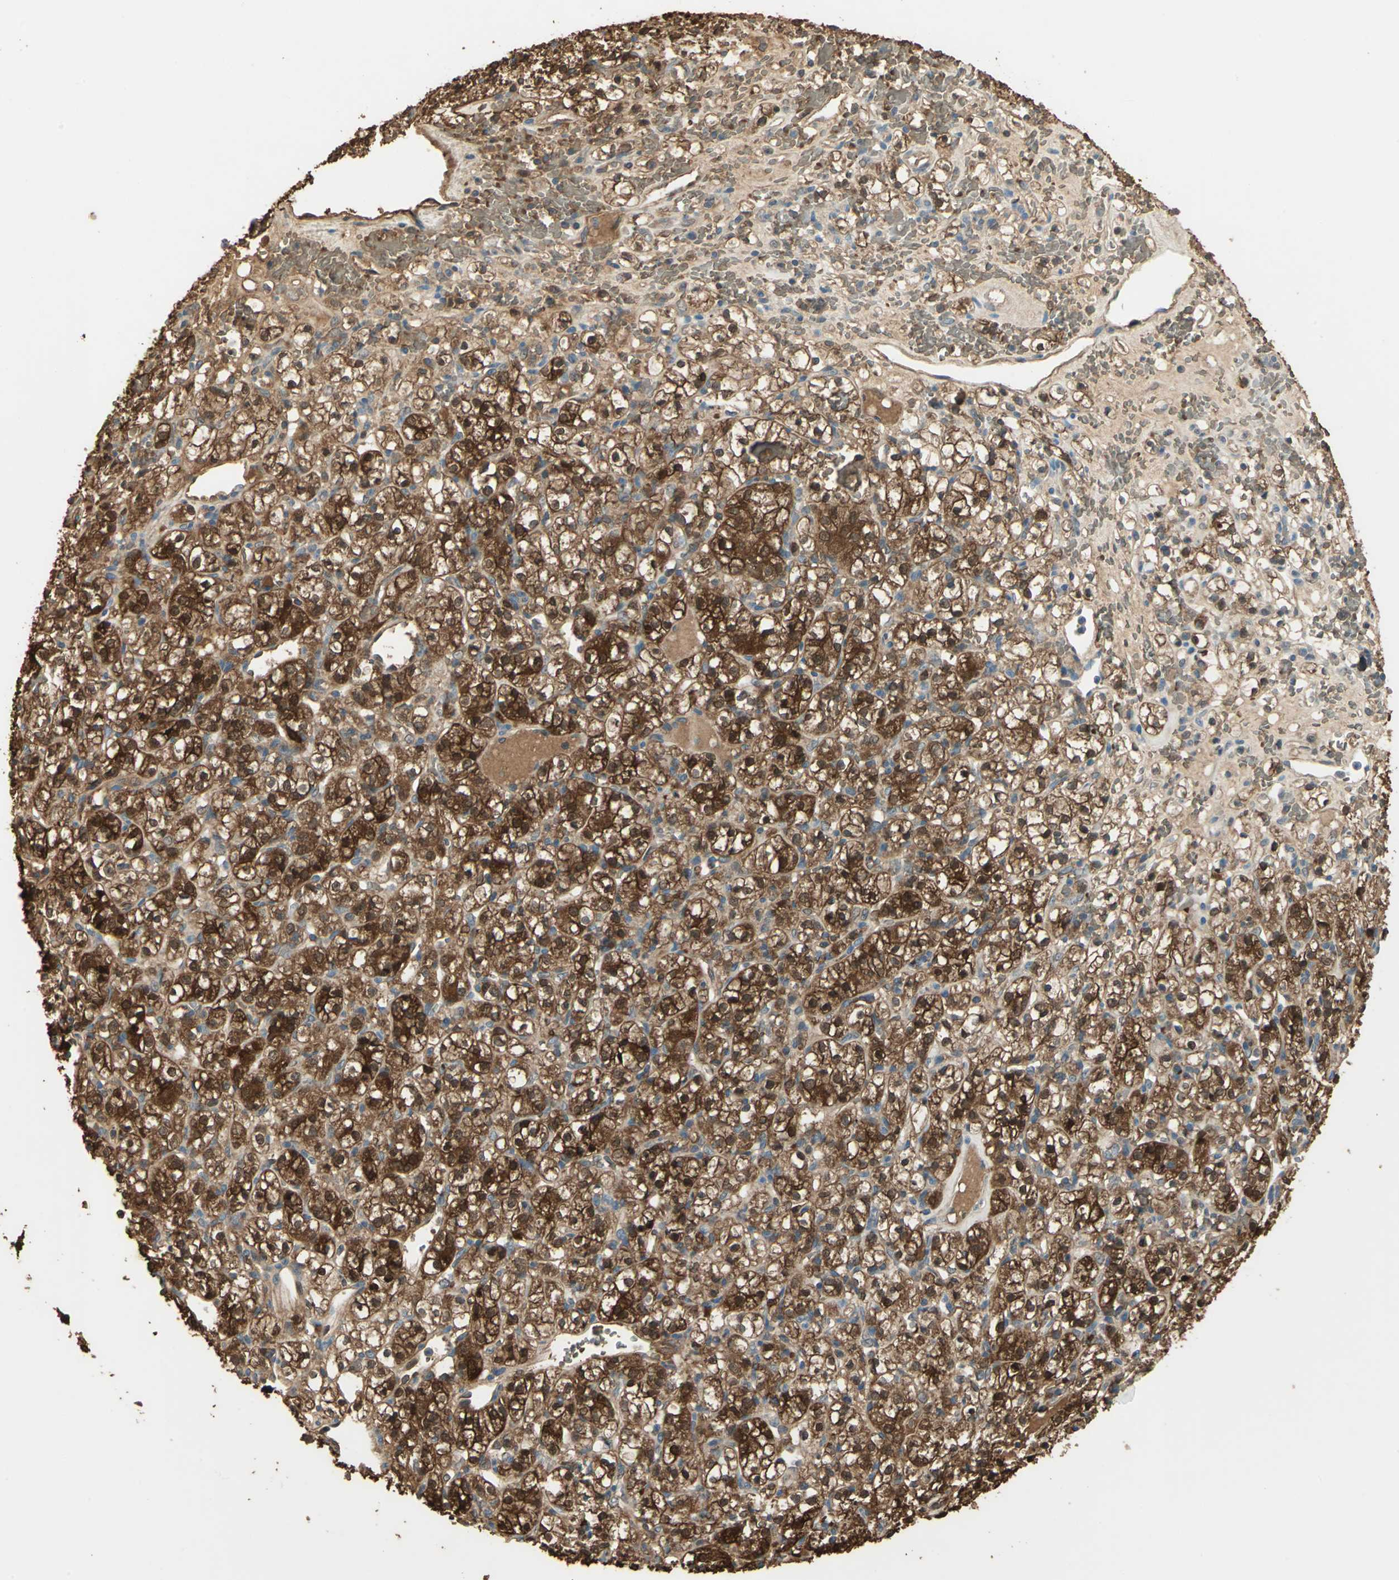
{"staining": {"intensity": "strong", "quantity": ">75%", "location": "cytoplasmic/membranous,nuclear"}, "tissue": "renal cancer", "cell_type": "Tumor cells", "image_type": "cancer", "snomed": [{"axis": "morphology", "description": "Adenocarcinoma, NOS"}, {"axis": "topography", "description": "Kidney"}], "caption": "Immunohistochemistry (DAB (3,3'-diaminobenzidine)) staining of renal adenocarcinoma reveals strong cytoplasmic/membranous and nuclear protein expression in about >75% of tumor cells.", "gene": "DDAH1", "patient": {"sex": "female", "age": 60}}